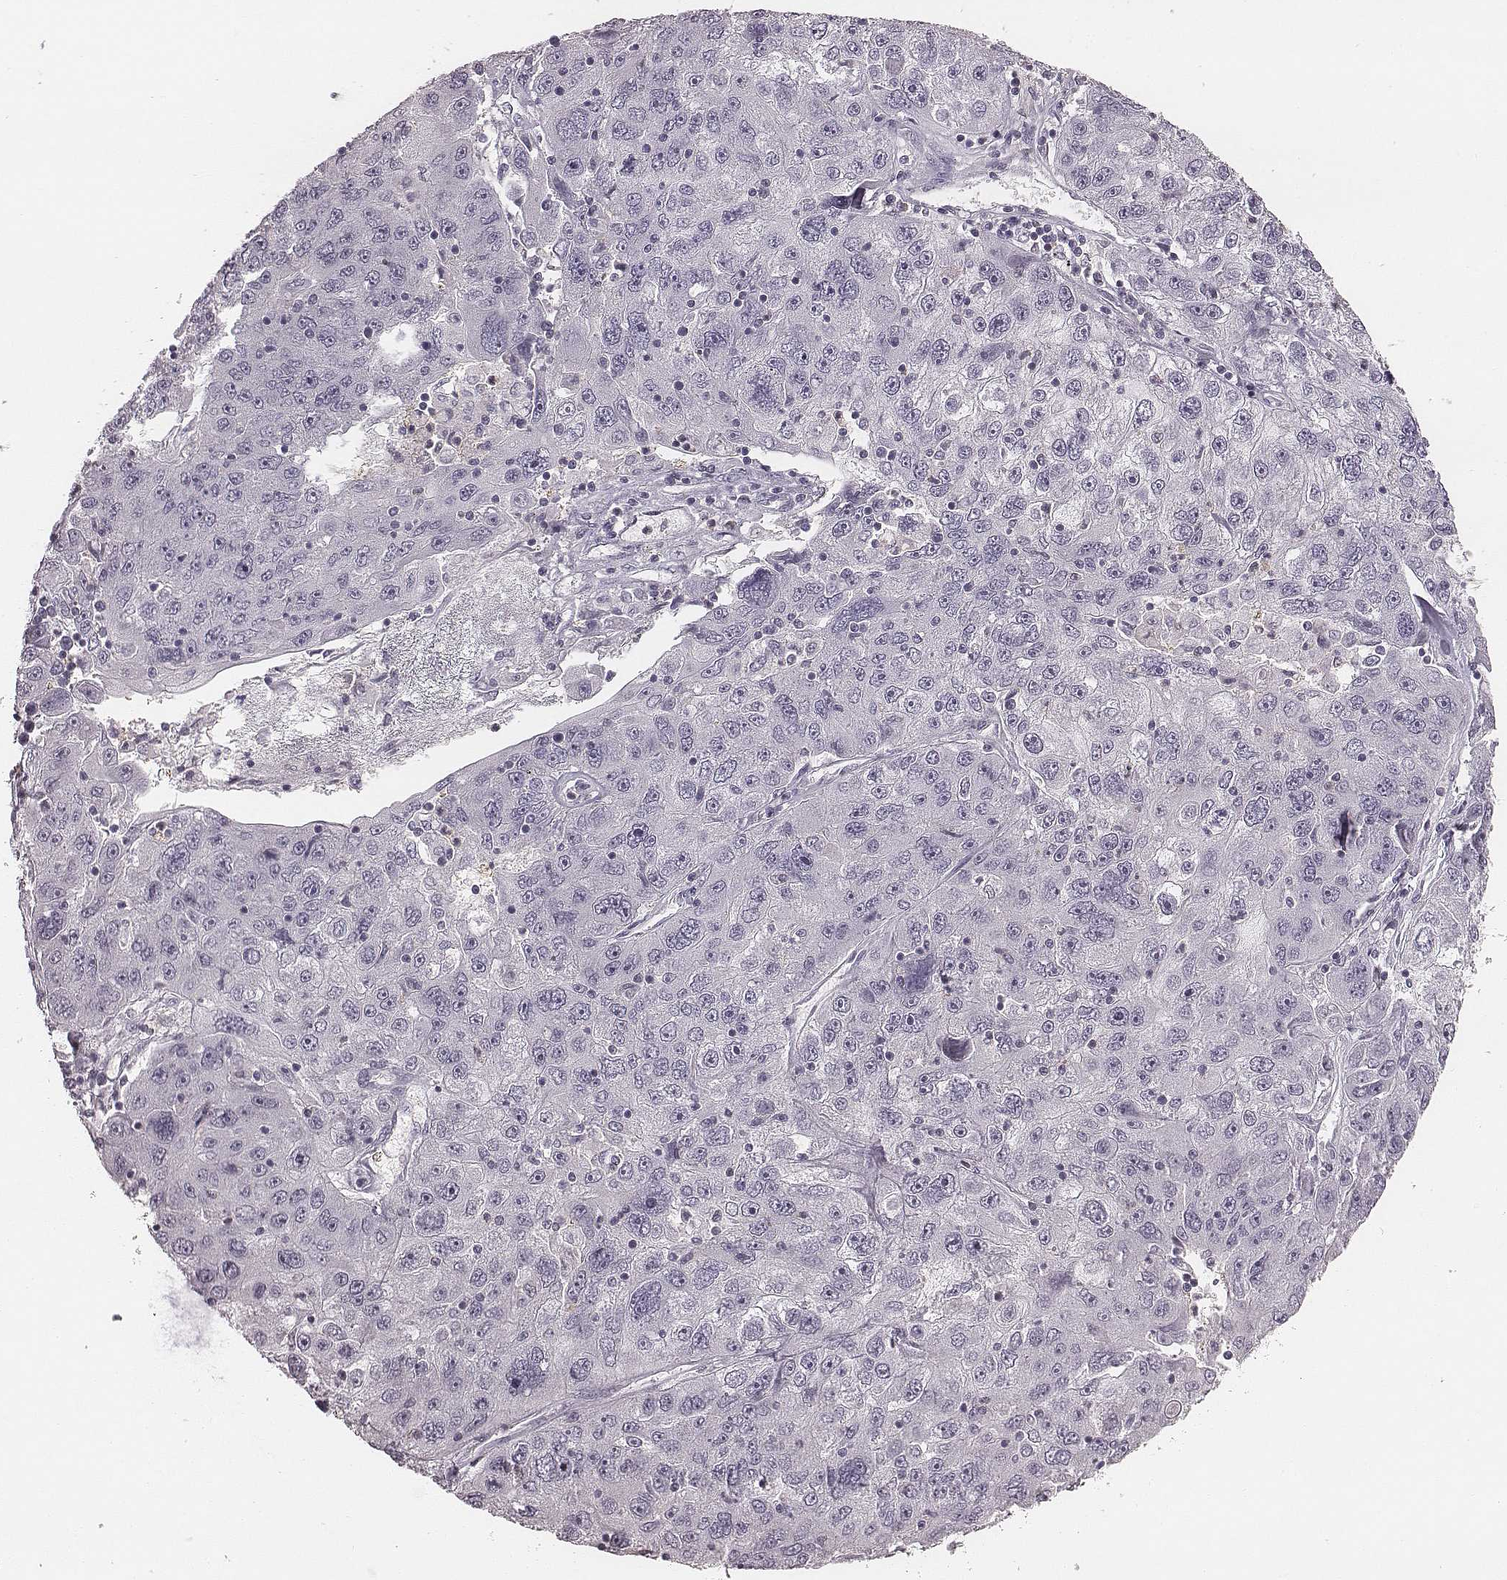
{"staining": {"intensity": "negative", "quantity": "none", "location": "none"}, "tissue": "stomach cancer", "cell_type": "Tumor cells", "image_type": "cancer", "snomed": [{"axis": "morphology", "description": "Adenocarcinoma, NOS"}, {"axis": "topography", "description": "Stomach"}], "caption": "Micrograph shows no significant protein staining in tumor cells of stomach cancer.", "gene": "ZNF365", "patient": {"sex": "male", "age": 56}}